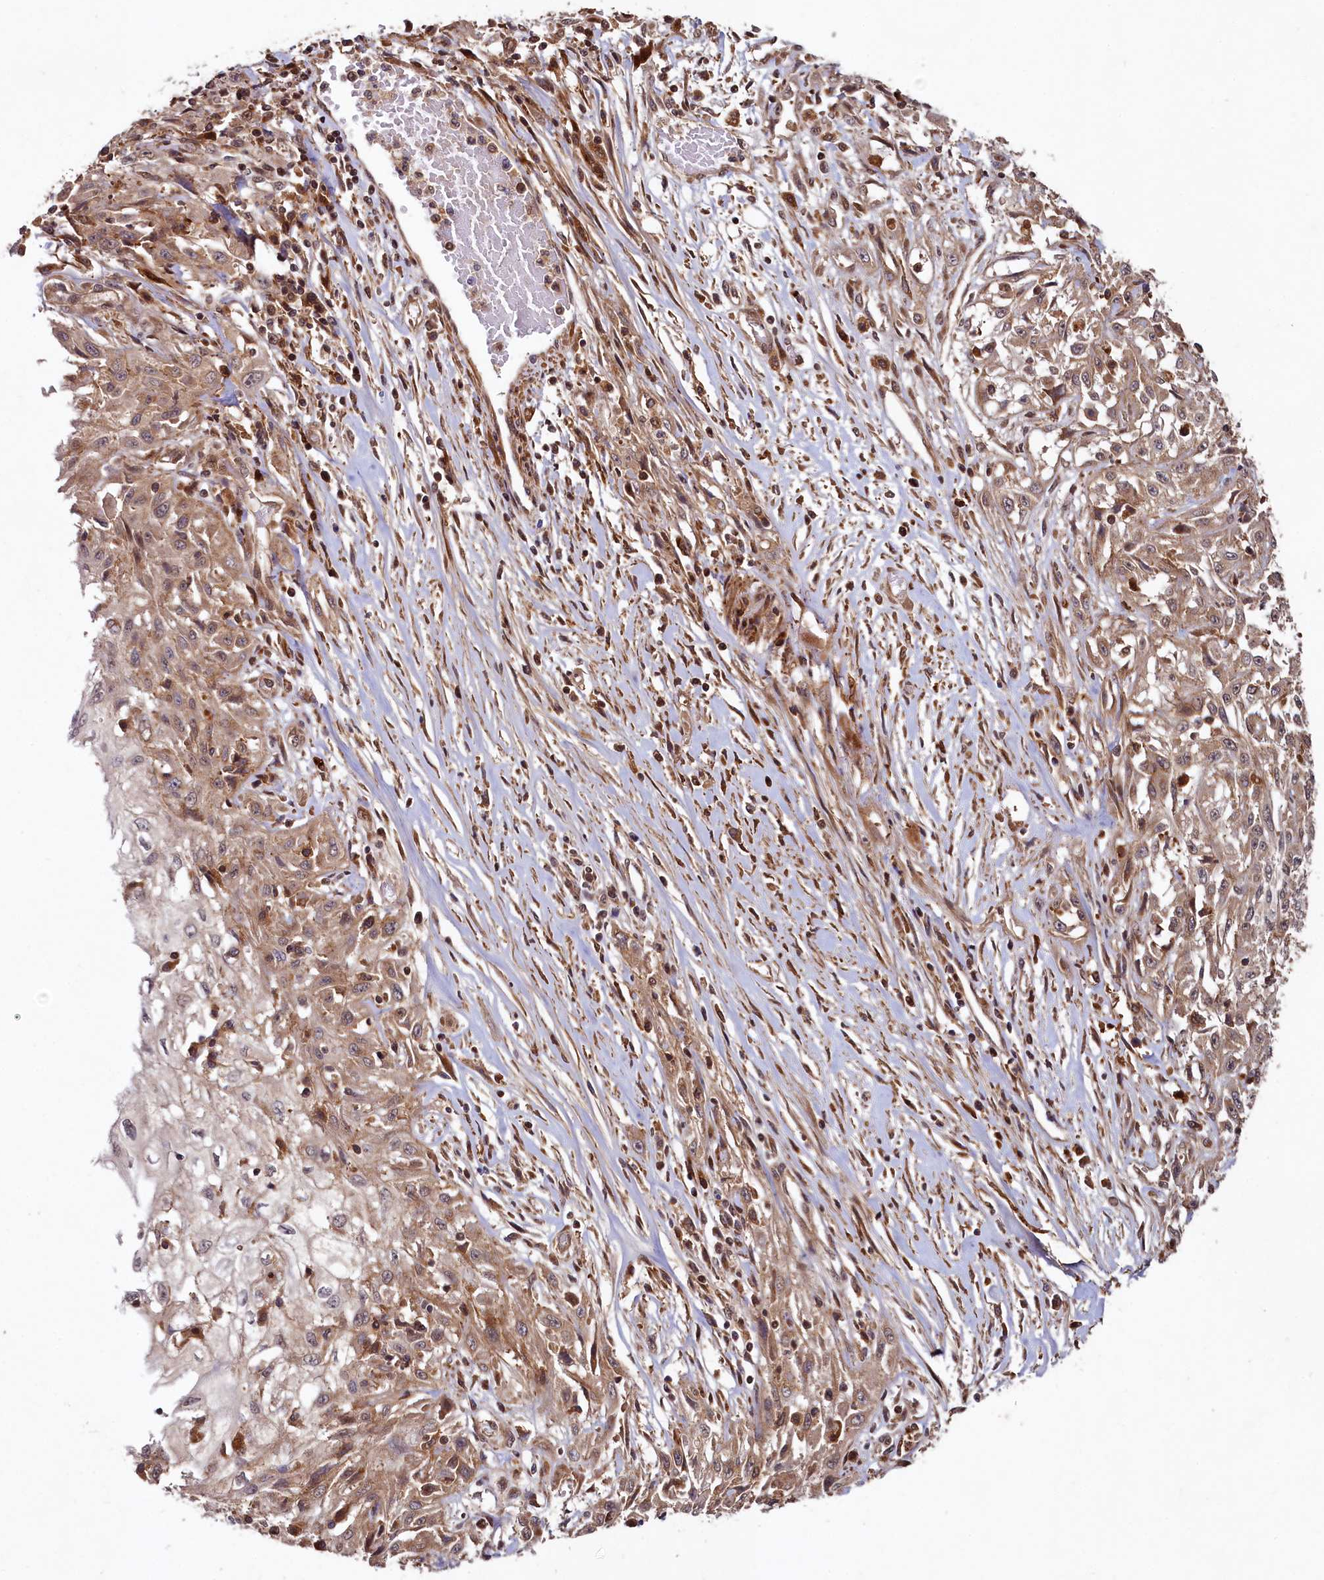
{"staining": {"intensity": "moderate", "quantity": ">75%", "location": "cytoplasmic/membranous,nuclear"}, "tissue": "skin cancer", "cell_type": "Tumor cells", "image_type": "cancer", "snomed": [{"axis": "morphology", "description": "Squamous cell carcinoma, NOS"}, {"axis": "morphology", "description": "Squamous cell carcinoma, metastatic, NOS"}, {"axis": "topography", "description": "Skin"}, {"axis": "topography", "description": "Lymph node"}], "caption": "Protein staining displays moderate cytoplasmic/membranous and nuclear staining in approximately >75% of tumor cells in squamous cell carcinoma (skin). (Stains: DAB in brown, nuclei in blue, Microscopy: brightfield microscopy at high magnification).", "gene": "TRIM23", "patient": {"sex": "male", "age": 75}}